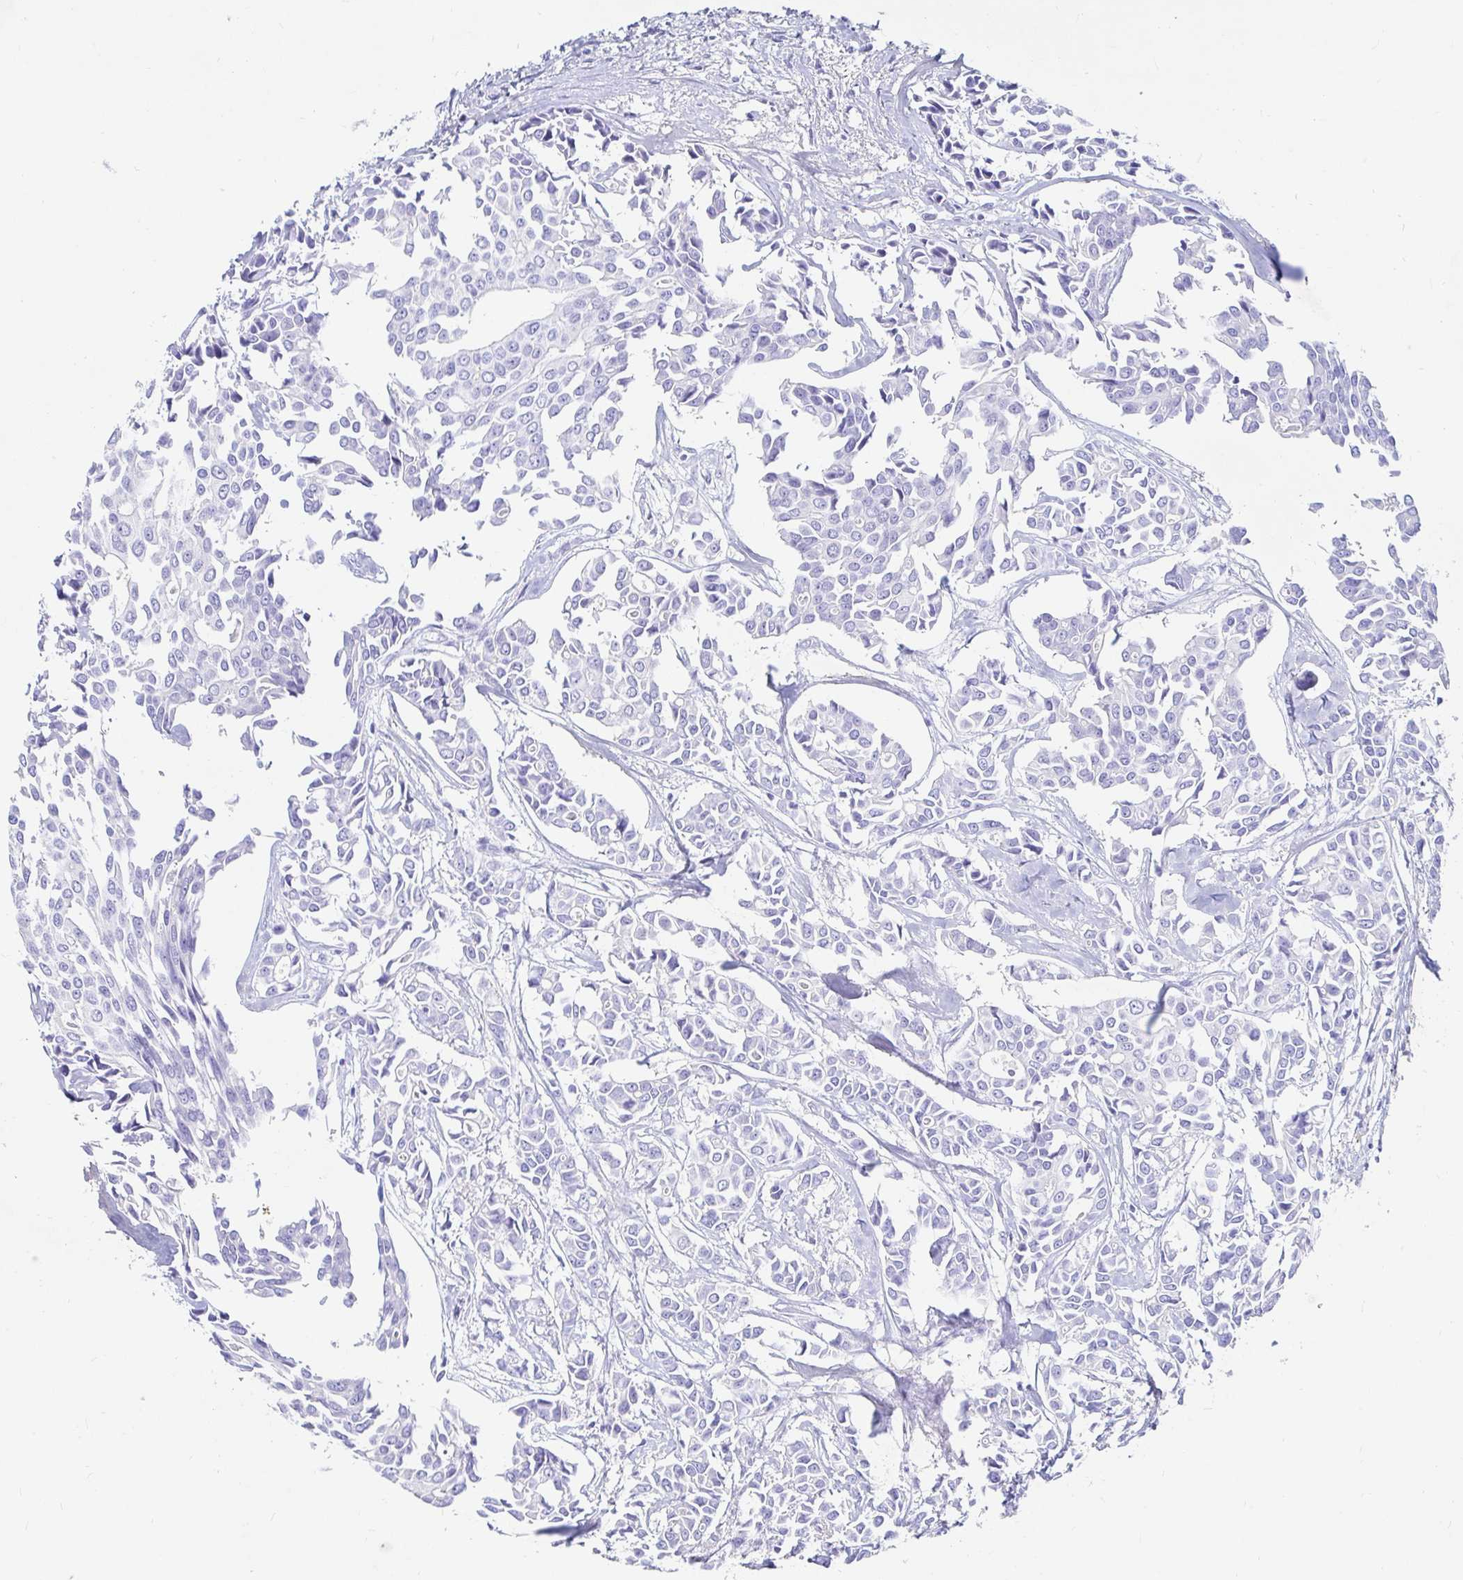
{"staining": {"intensity": "negative", "quantity": "none", "location": "none"}, "tissue": "breast cancer", "cell_type": "Tumor cells", "image_type": "cancer", "snomed": [{"axis": "morphology", "description": "Duct carcinoma"}, {"axis": "topography", "description": "Breast"}], "caption": "This is an IHC photomicrograph of breast intraductal carcinoma. There is no positivity in tumor cells.", "gene": "NR2E1", "patient": {"sex": "female", "age": 54}}